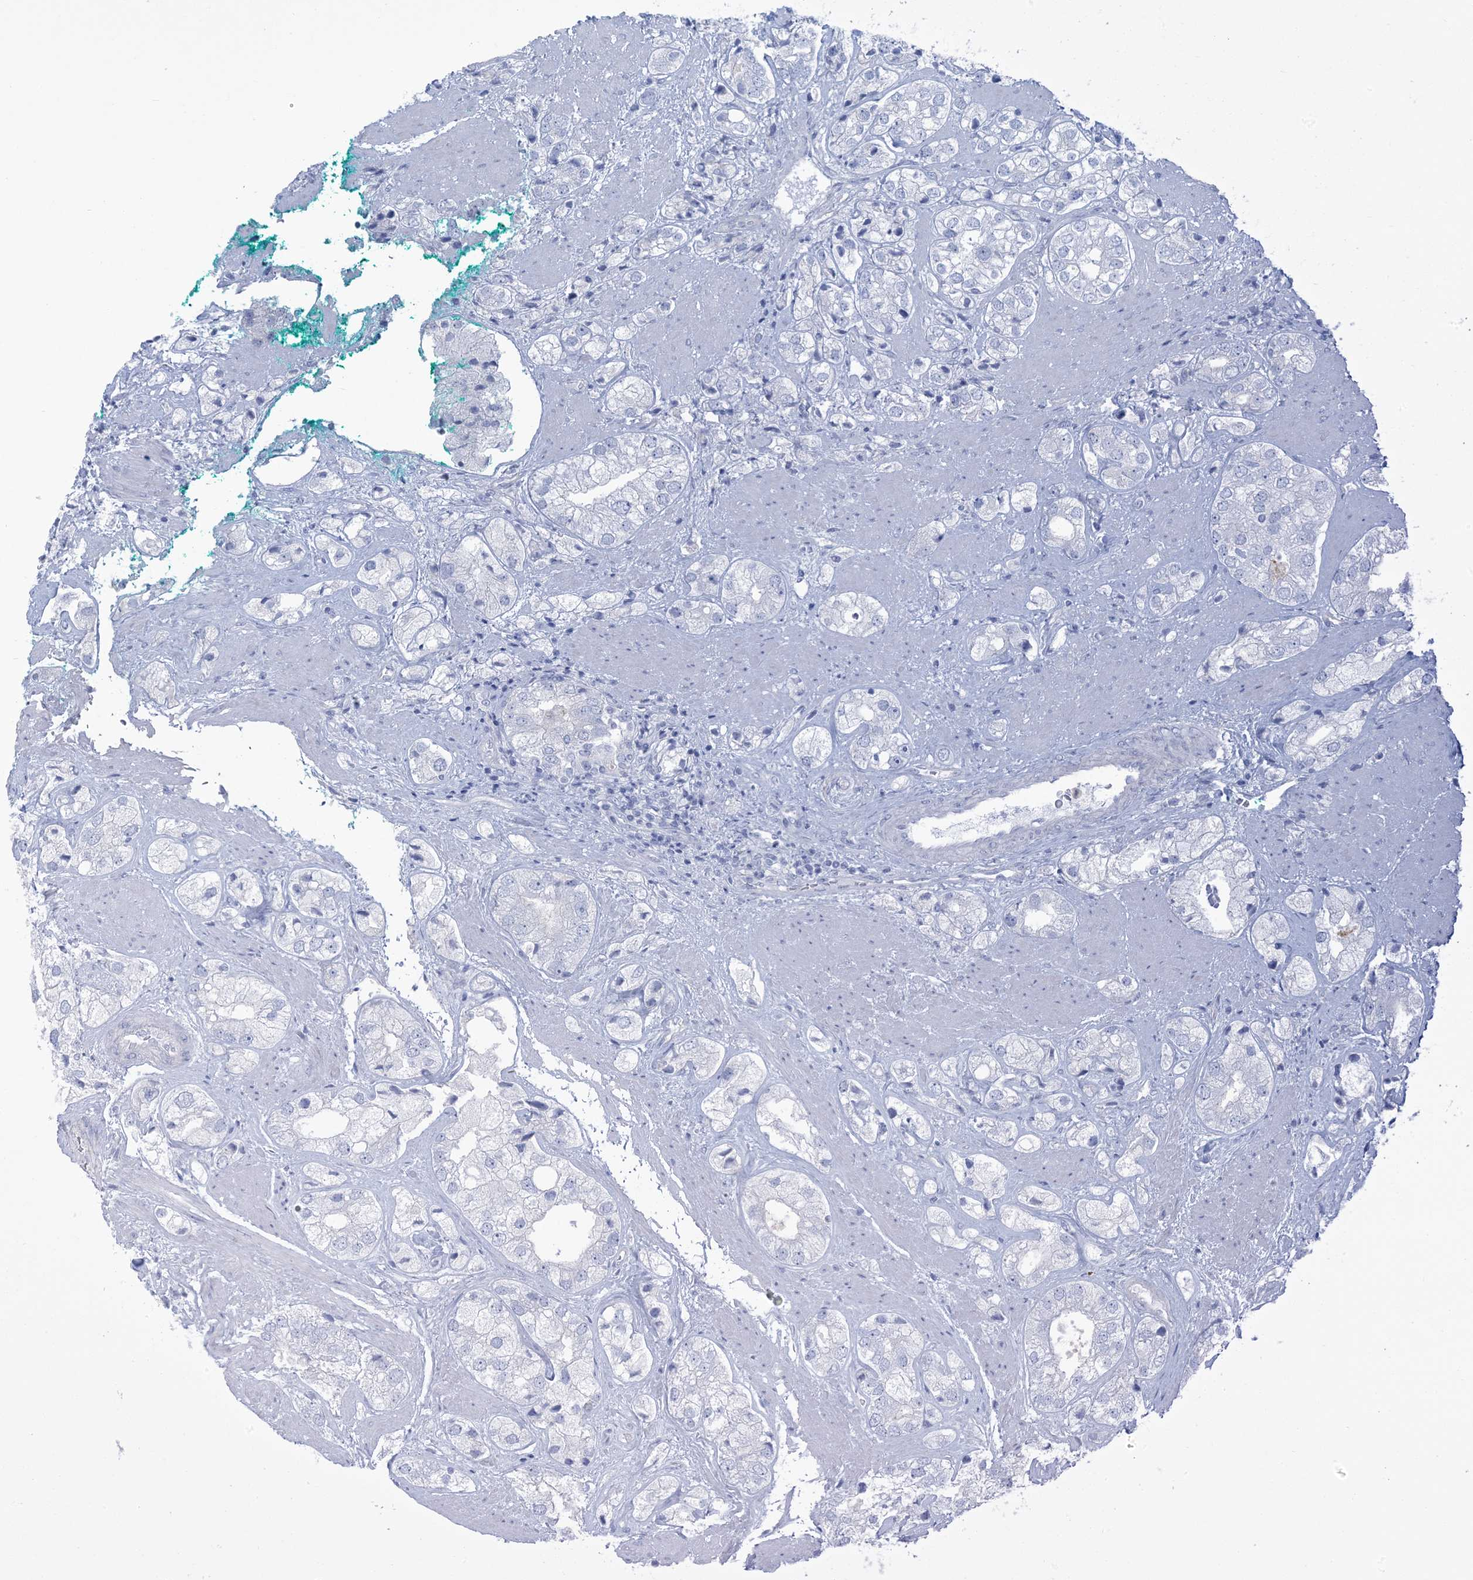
{"staining": {"intensity": "negative", "quantity": "none", "location": "none"}, "tissue": "prostate cancer", "cell_type": "Tumor cells", "image_type": "cancer", "snomed": [{"axis": "morphology", "description": "Adenocarcinoma, High grade"}, {"axis": "topography", "description": "Prostate"}], "caption": "DAB (3,3'-diaminobenzidine) immunohistochemical staining of human prostate cancer (adenocarcinoma (high-grade)) shows no significant positivity in tumor cells. (DAB immunohistochemistry (IHC) visualized using brightfield microscopy, high magnification).", "gene": "MTHFD2L", "patient": {"sex": "male", "age": 50}}